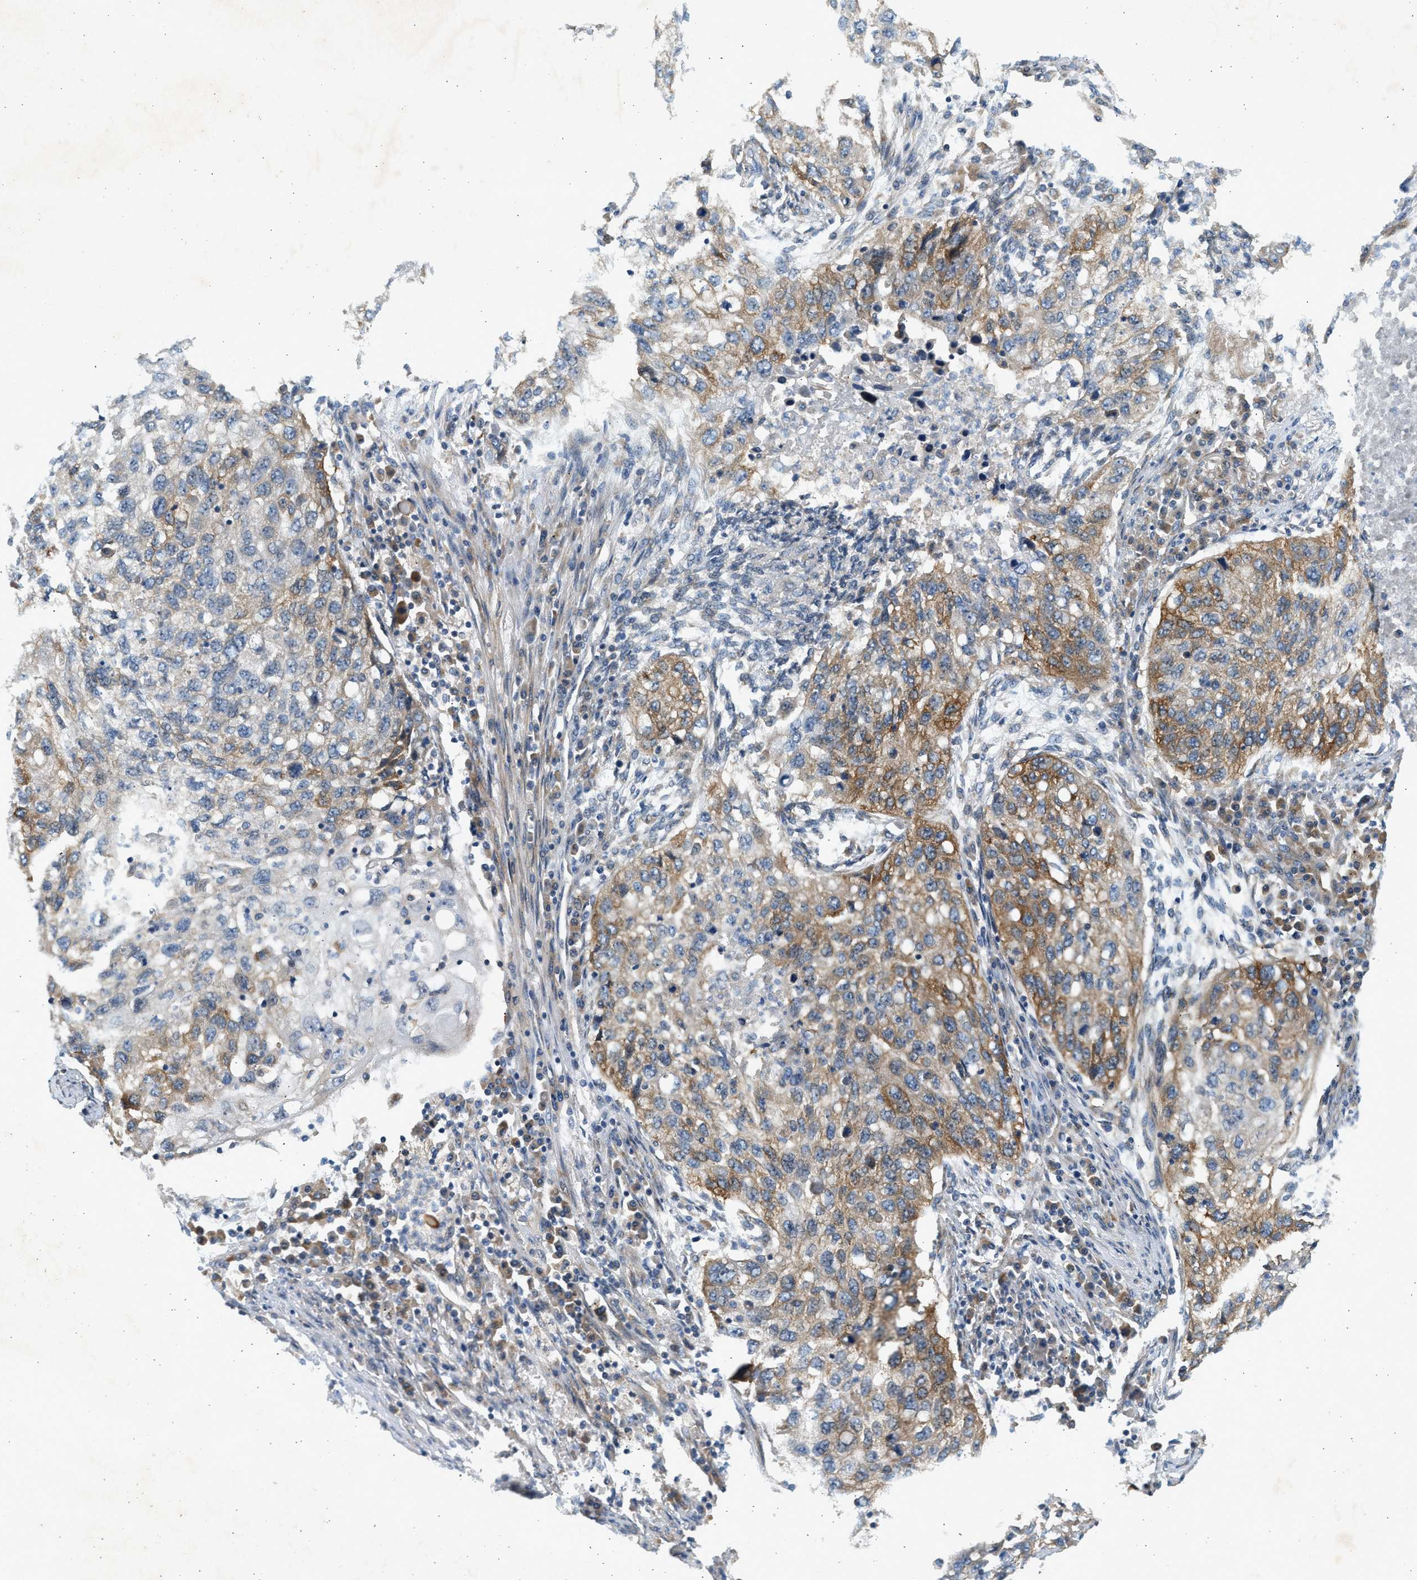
{"staining": {"intensity": "moderate", "quantity": "25%-75%", "location": "cytoplasmic/membranous"}, "tissue": "lung cancer", "cell_type": "Tumor cells", "image_type": "cancer", "snomed": [{"axis": "morphology", "description": "Squamous cell carcinoma, NOS"}, {"axis": "topography", "description": "Lung"}], "caption": "Immunohistochemical staining of lung squamous cell carcinoma displays moderate cytoplasmic/membranous protein staining in about 25%-75% of tumor cells.", "gene": "KDELR2", "patient": {"sex": "female", "age": 63}}